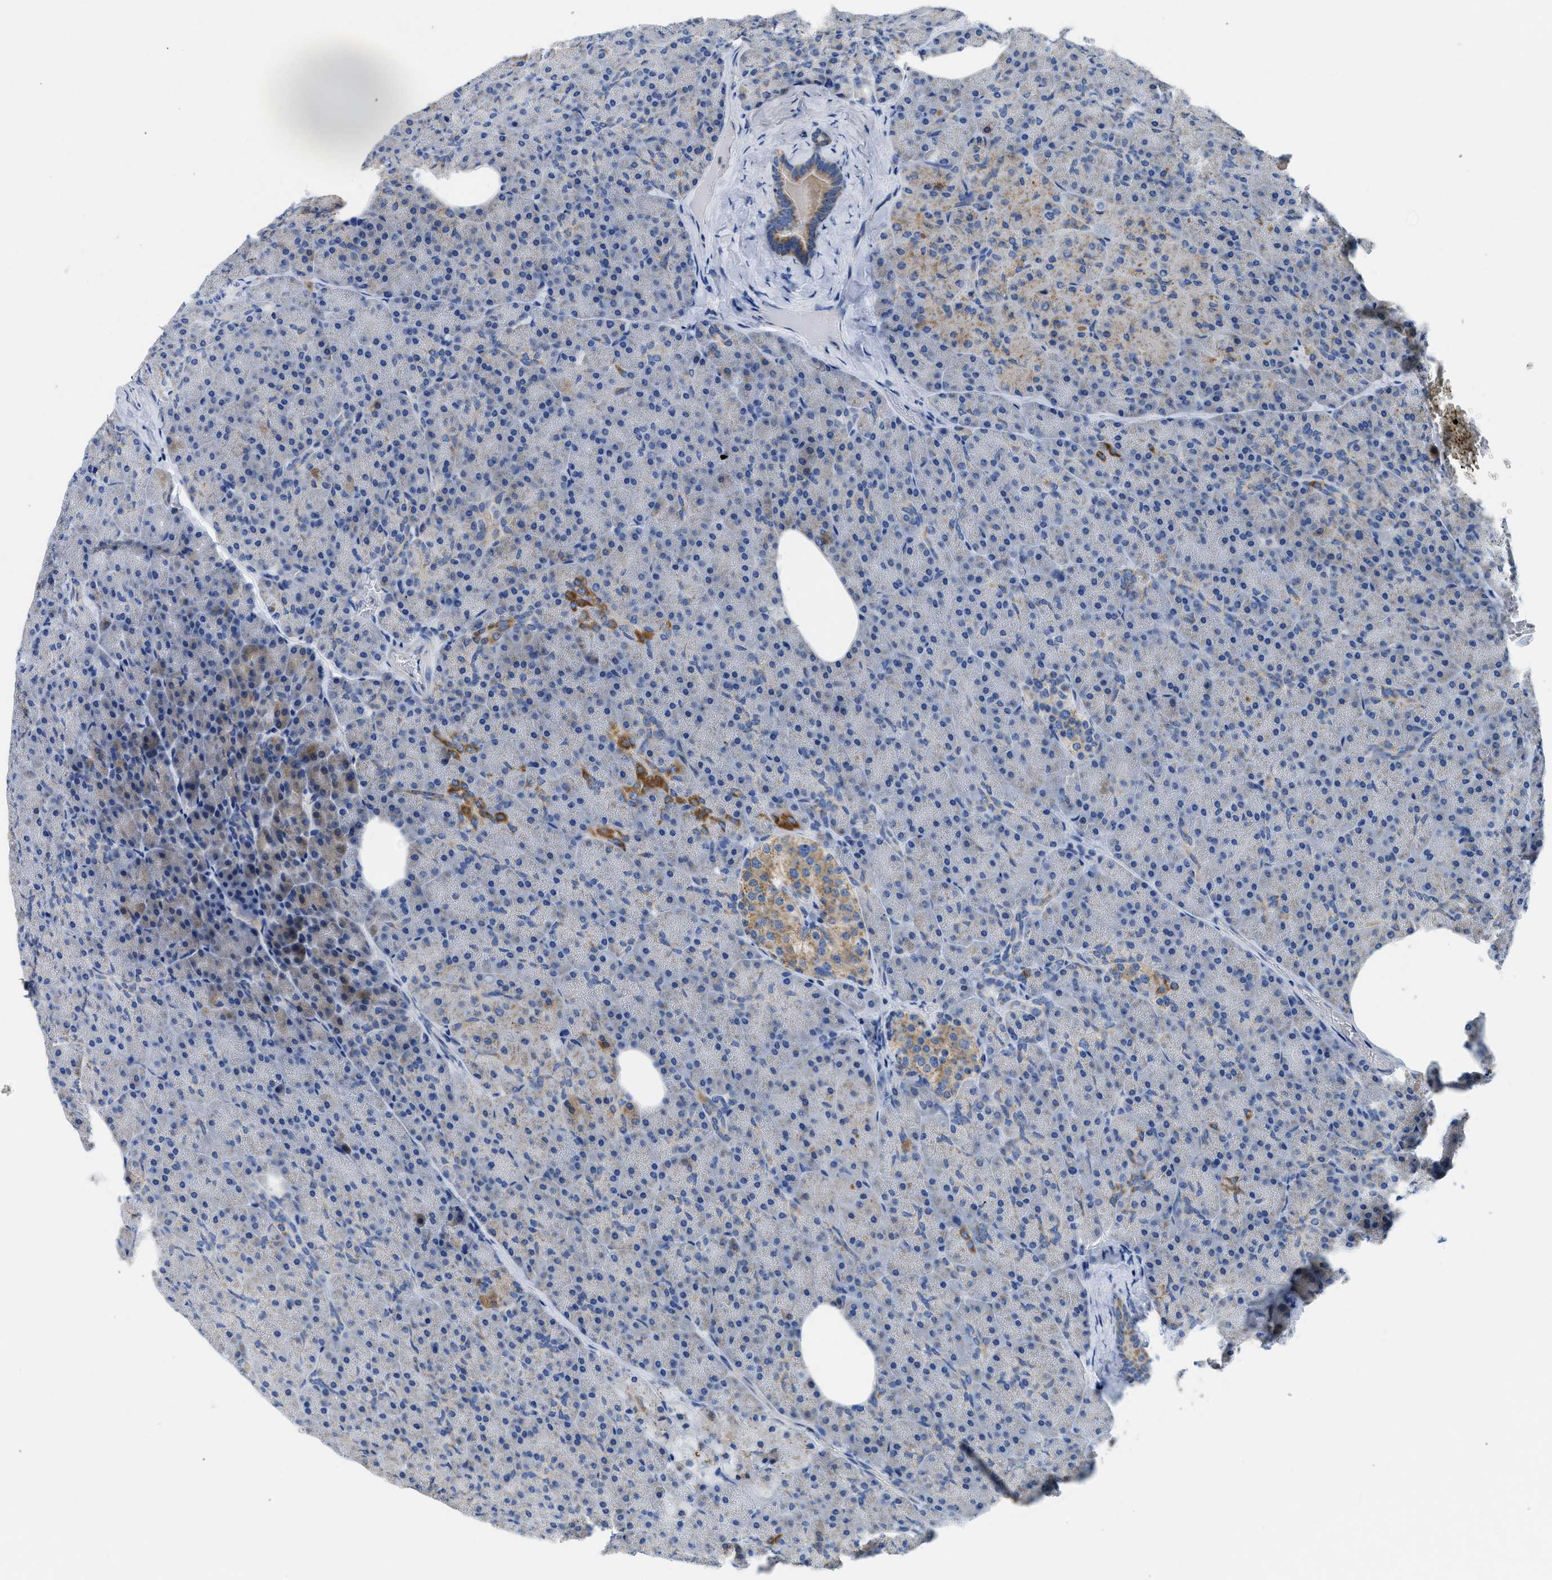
{"staining": {"intensity": "strong", "quantity": "<25%", "location": "cytoplasmic/membranous"}, "tissue": "pancreas", "cell_type": "Exocrine glandular cells", "image_type": "normal", "snomed": [{"axis": "morphology", "description": "Normal tissue, NOS"}, {"axis": "topography", "description": "Pancreas"}], "caption": "Protein staining by immunohistochemistry demonstrates strong cytoplasmic/membranous positivity in approximately <25% of exocrine glandular cells in normal pancreas.", "gene": "SLC25A13", "patient": {"sex": "female", "age": 35}}